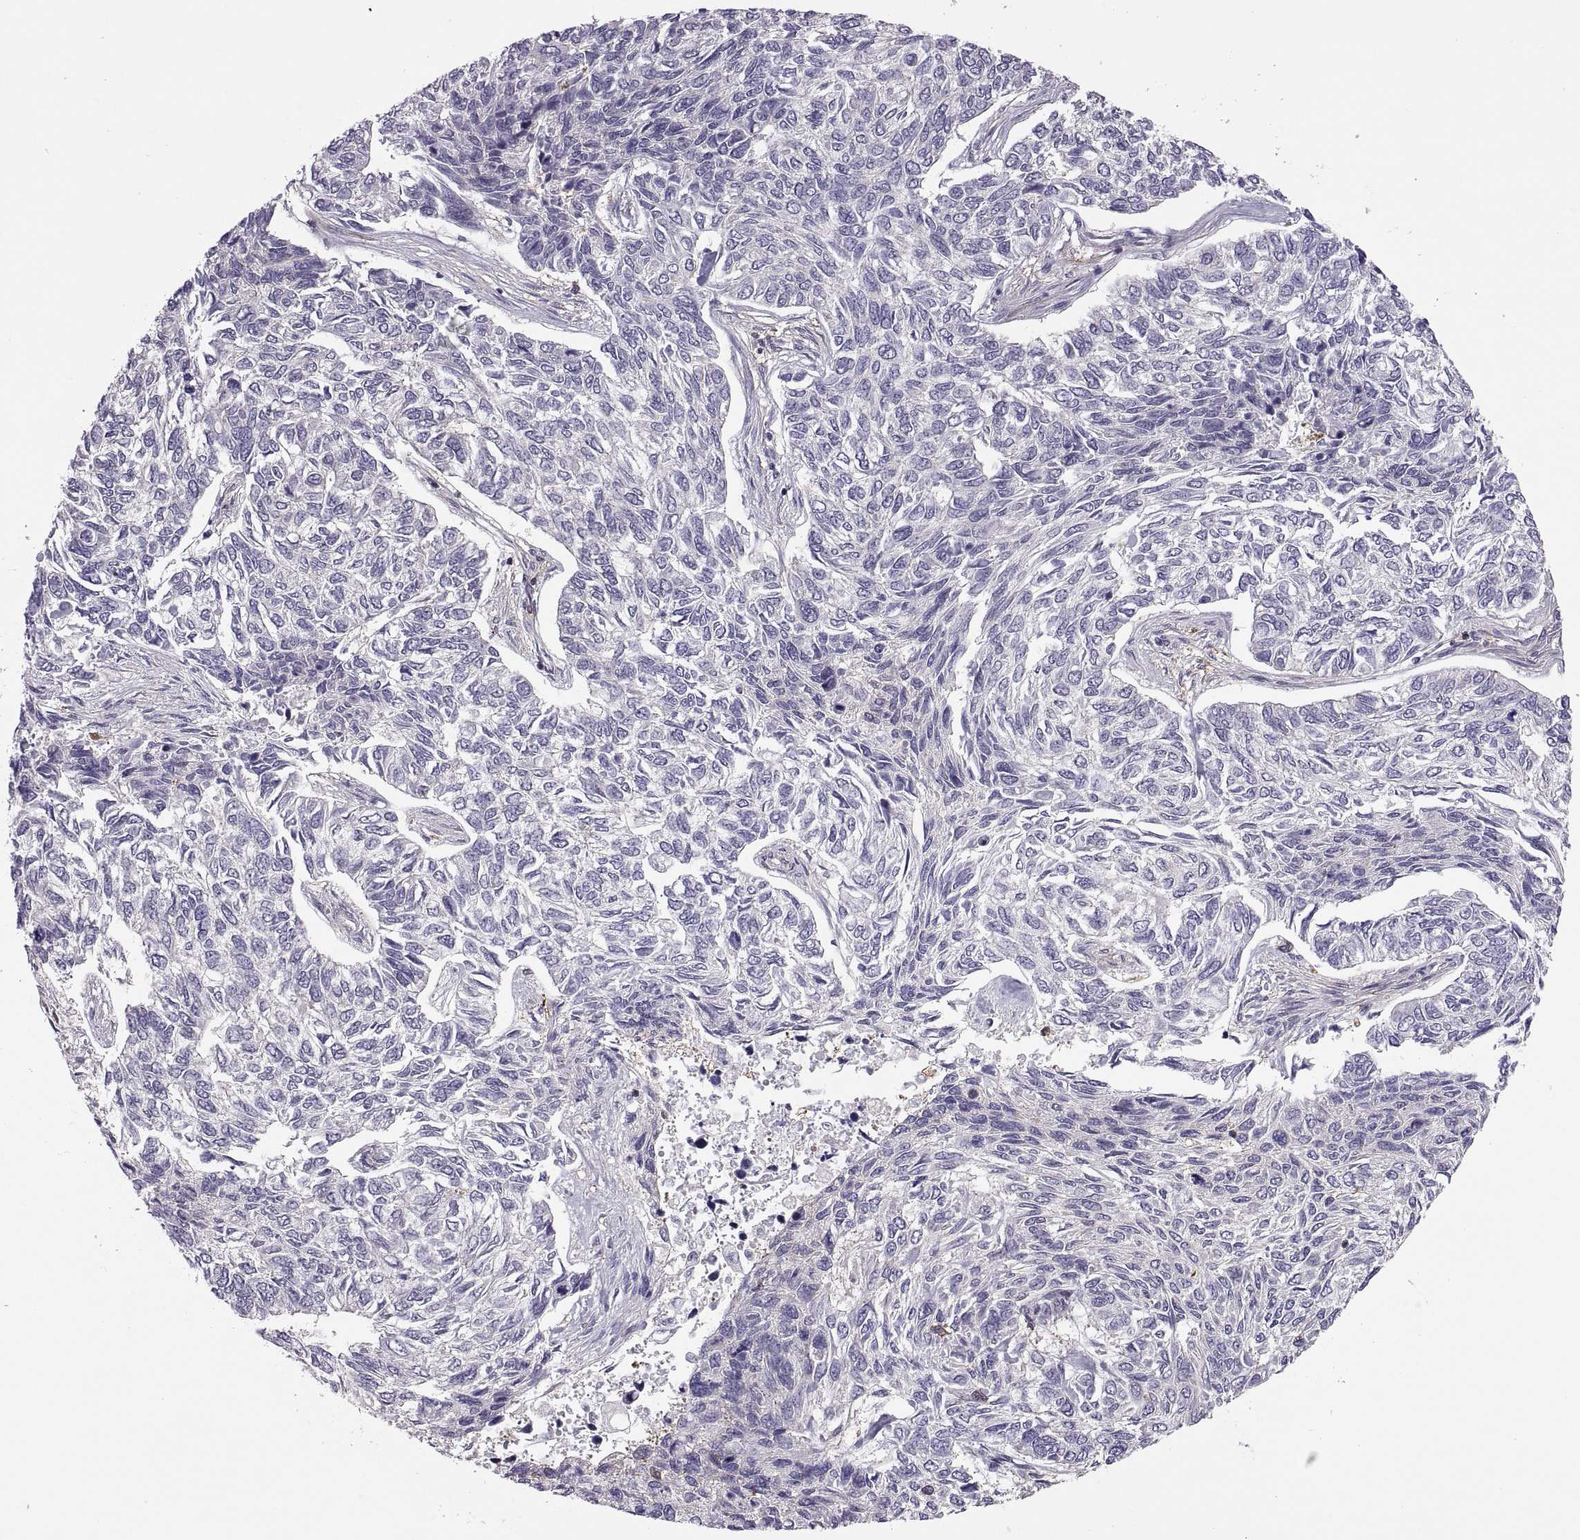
{"staining": {"intensity": "negative", "quantity": "none", "location": "none"}, "tissue": "skin cancer", "cell_type": "Tumor cells", "image_type": "cancer", "snomed": [{"axis": "morphology", "description": "Basal cell carcinoma"}, {"axis": "topography", "description": "Skin"}], "caption": "The image shows no significant staining in tumor cells of skin basal cell carcinoma. (DAB (3,3'-diaminobenzidine) immunohistochemistry visualized using brightfield microscopy, high magnification).", "gene": "SPATA32", "patient": {"sex": "female", "age": 65}}